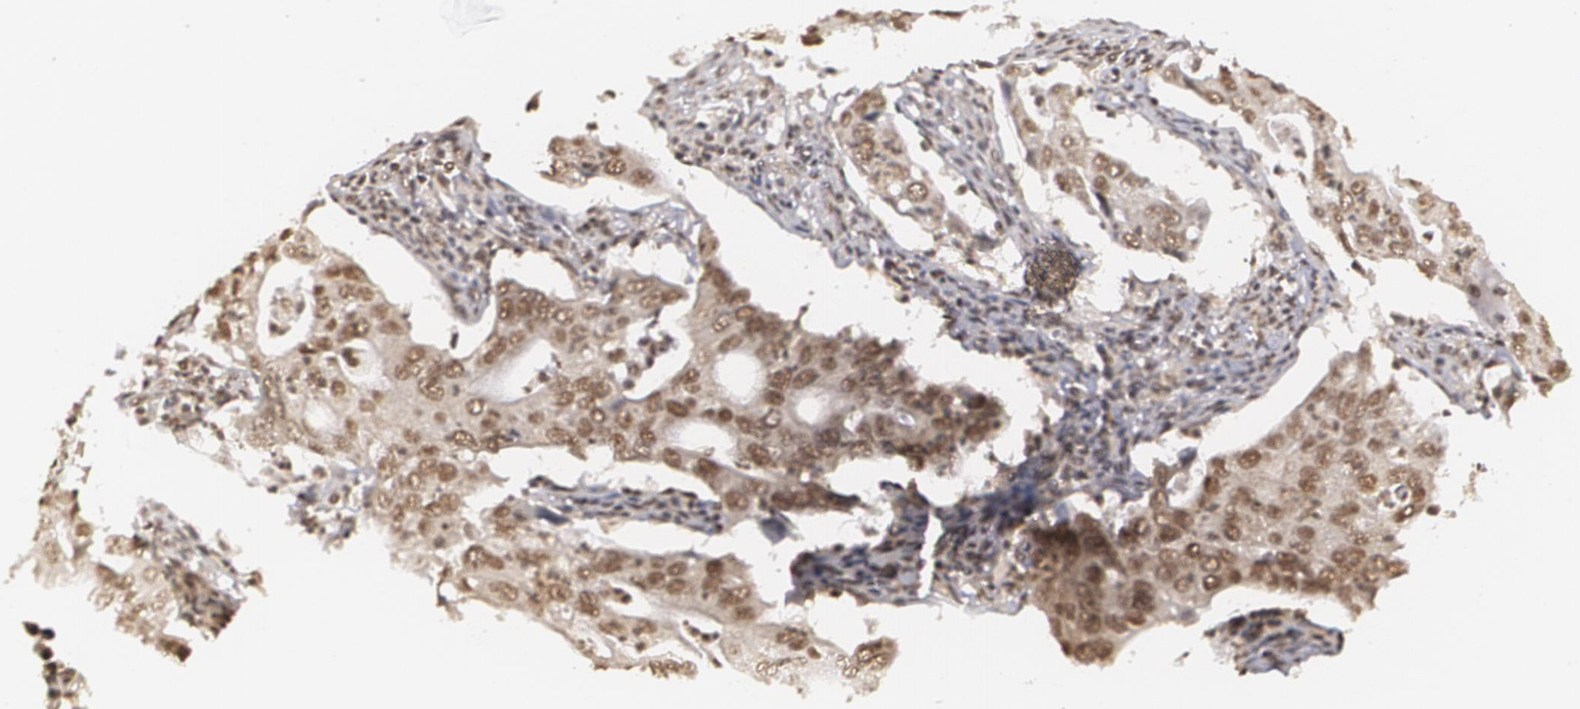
{"staining": {"intensity": "moderate", "quantity": ">75%", "location": "nuclear"}, "tissue": "lung cancer", "cell_type": "Tumor cells", "image_type": "cancer", "snomed": [{"axis": "morphology", "description": "Adenocarcinoma, NOS"}, {"axis": "topography", "description": "Lung"}], "caption": "Immunohistochemistry photomicrograph of neoplastic tissue: lung adenocarcinoma stained using immunohistochemistry displays medium levels of moderate protein expression localized specifically in the nuclear of tumor cells, appearing as a nuclear brown color.", "gene": "RXRB", "patient": {"sex": "male", "age": 48}}